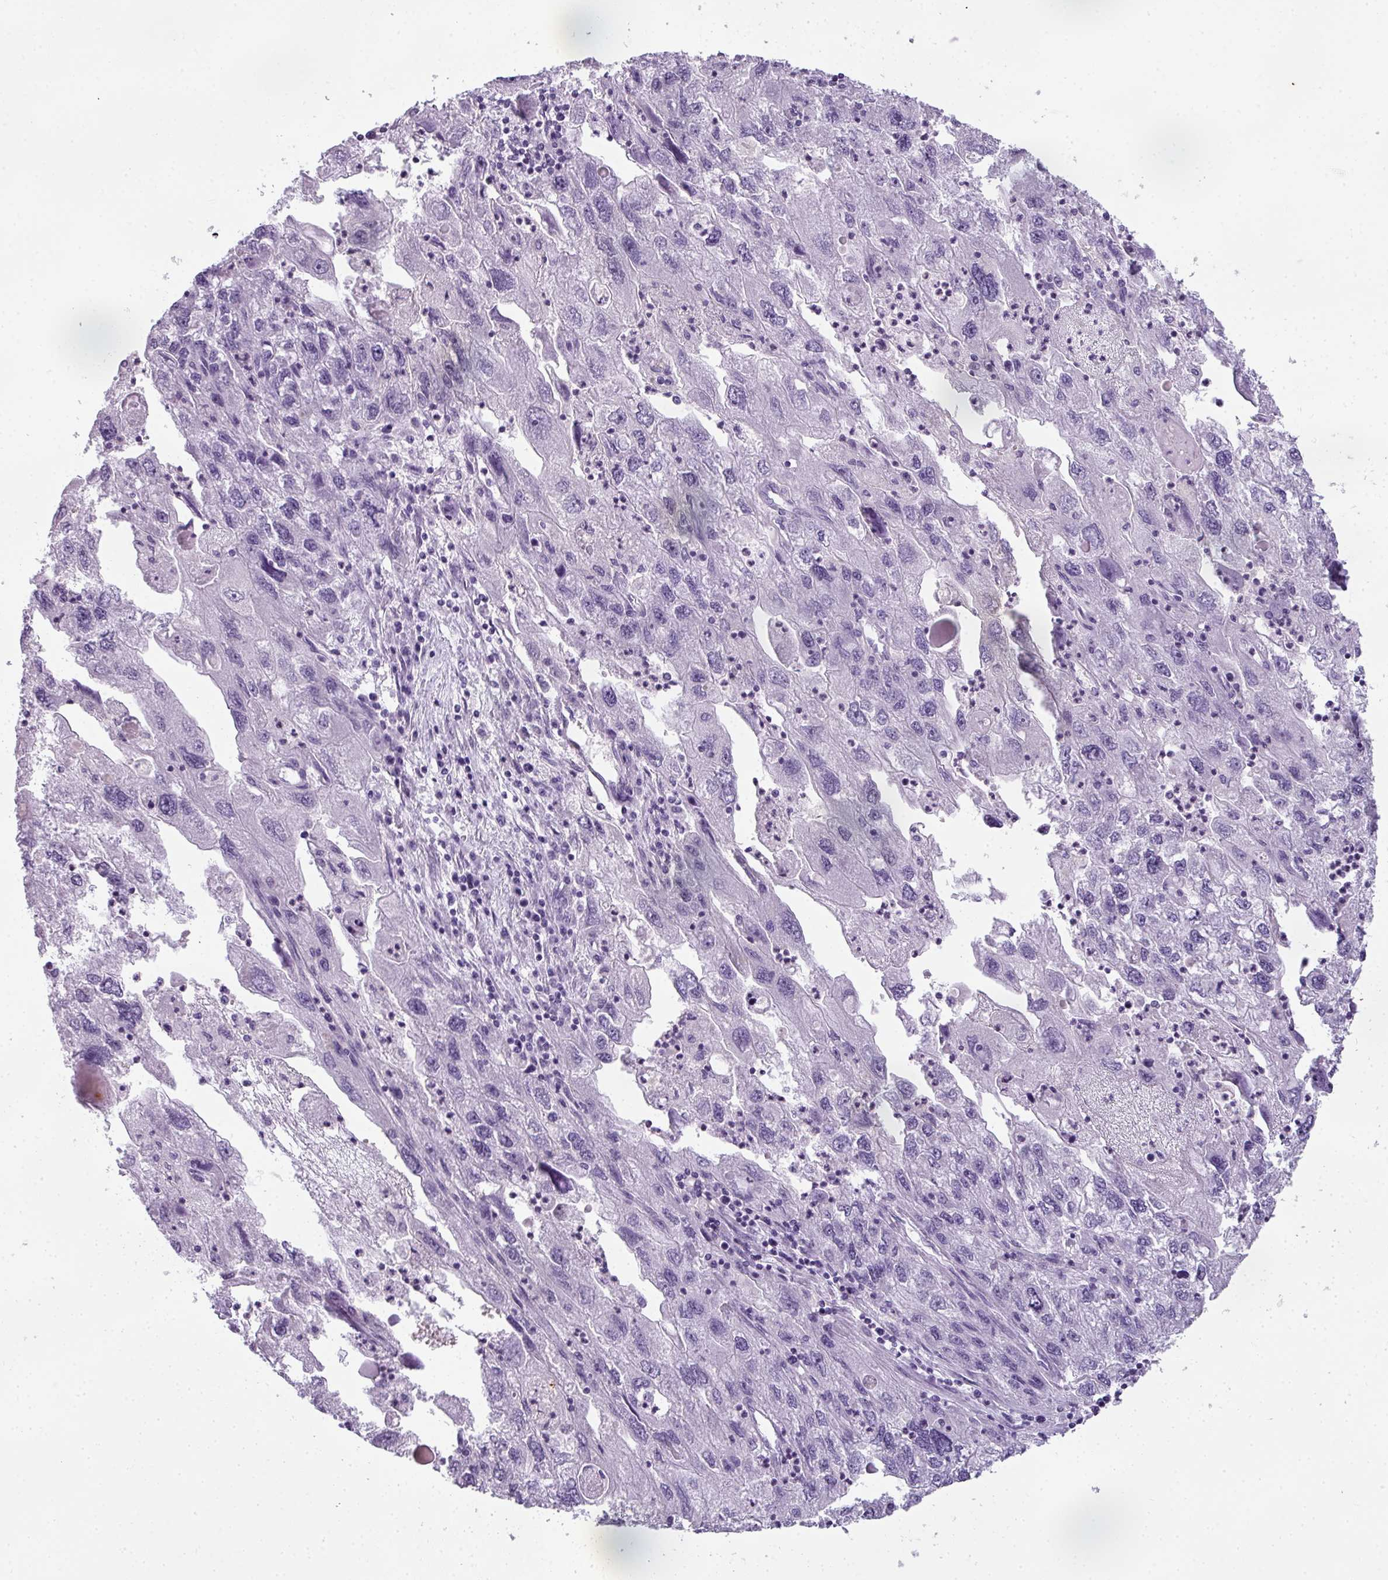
{"staining": {"intensity": "negative", "quantity": "none", "location": "none"}, "tissue": "endometrial cancer", "cell_type": "Tumor cells", "image_type": "cancer", "snomed": [{"axis": "morphology", "description": "Adenocarcinoma, NOS"}, {"axis": "topography", "description": "Endometrium"}], "caption": "Immunohistochemistry (IHC) photomicrograph of human endometrial cancer (adenocarcinoma) stained for a protein (brown), which demonstrates no staining in tumor cells.", "gene": "RBMY1F", "patient": {"sex": "female", "age": 49}}